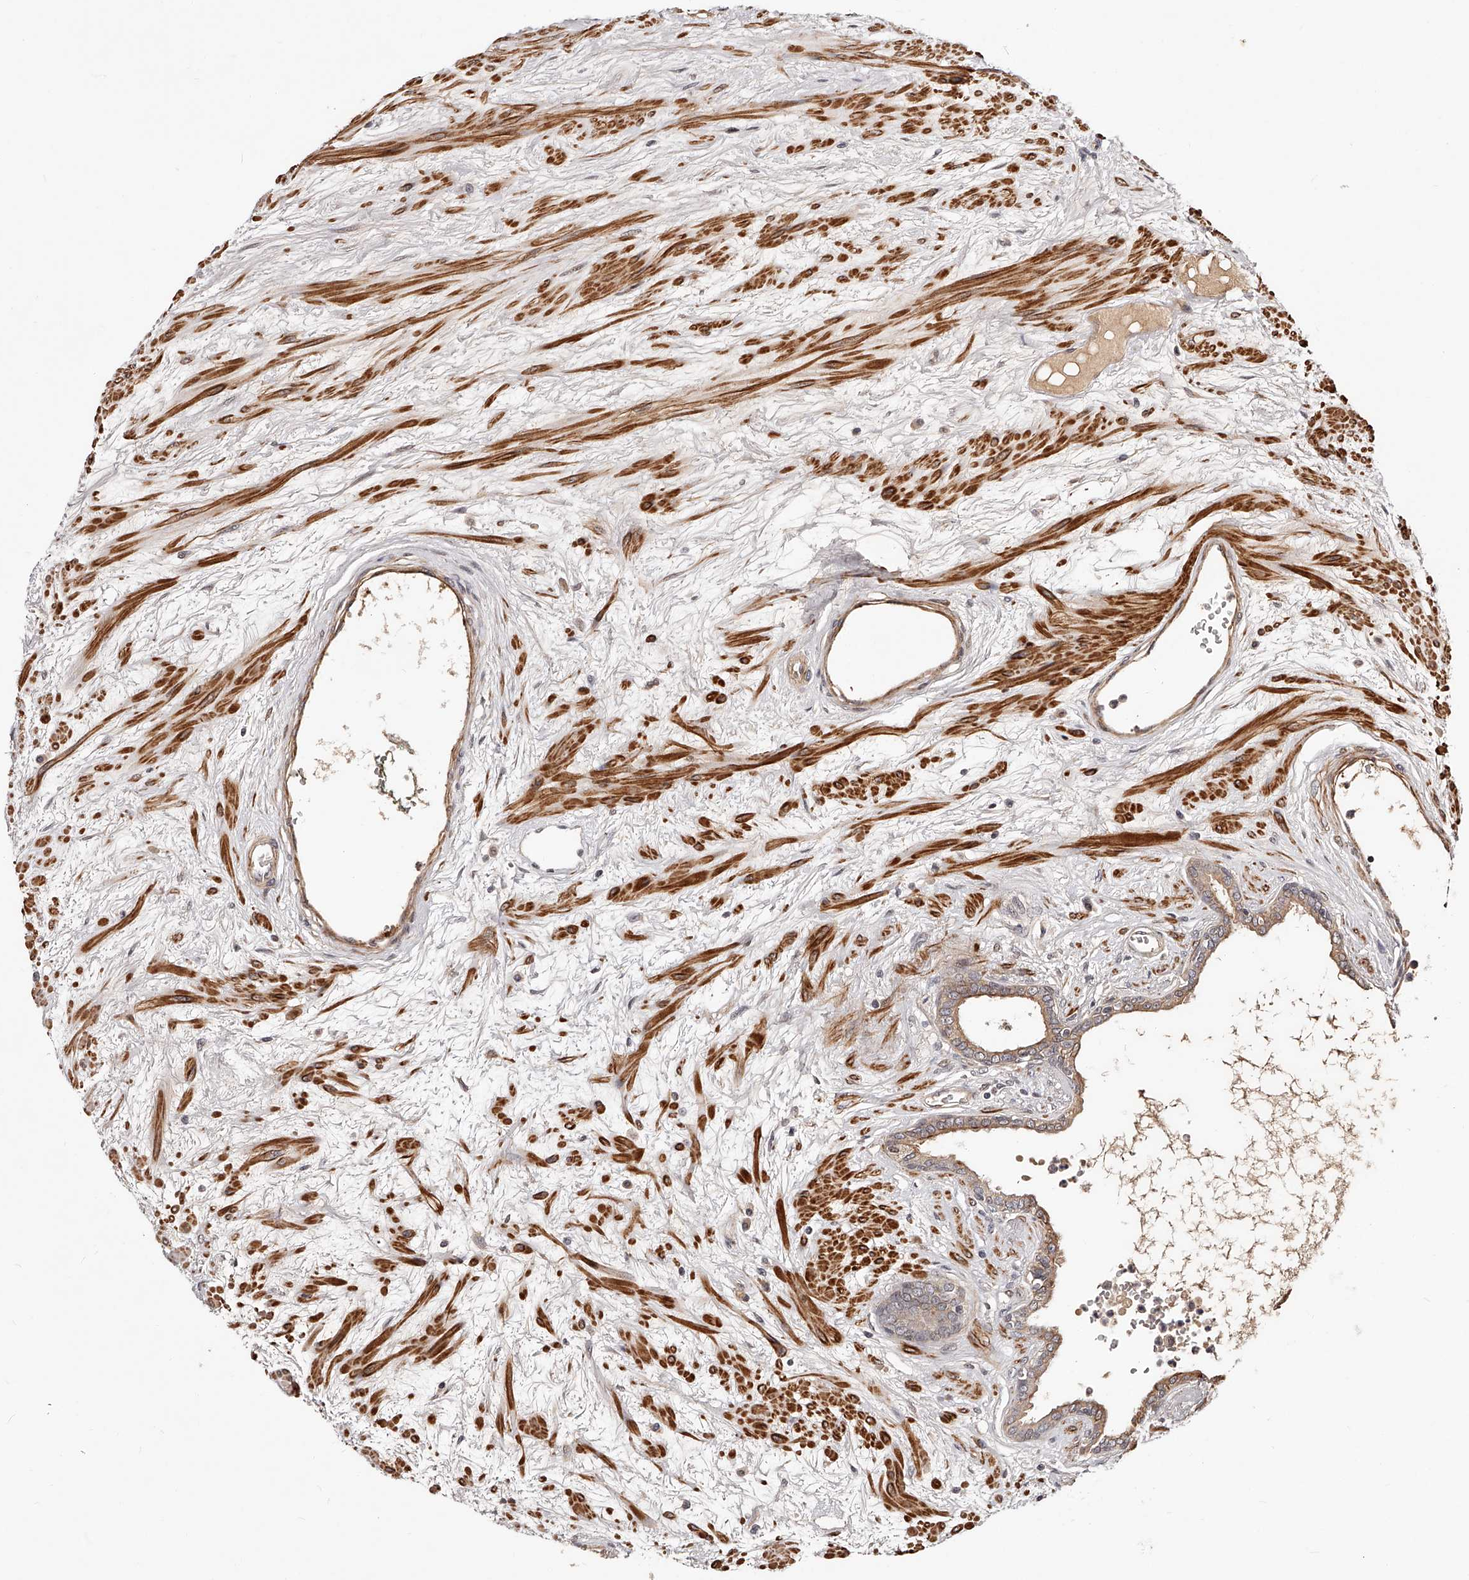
{"staining": {"intensity": "weak", "quantity": "<25%", "location": "cytoplasmic/membranous"}, "tissue": "prostate cancer", "cell_type": "Tumor cells", "image_type": "cancer", "snomed": [{"axis": "morphology", "description": "Adenocarcinoma, Low grade"}, {"axis": "topography", "description": "Prostate"}], "caption": "DAB (3,3'-diaminobenzidine) immunohistochemical staining of human prostate low-grade adenocarcinoma exhibits no significant expression in tumor cells.", "gene": "CUL7", "patient": {"sex": "male", "age": 60}}